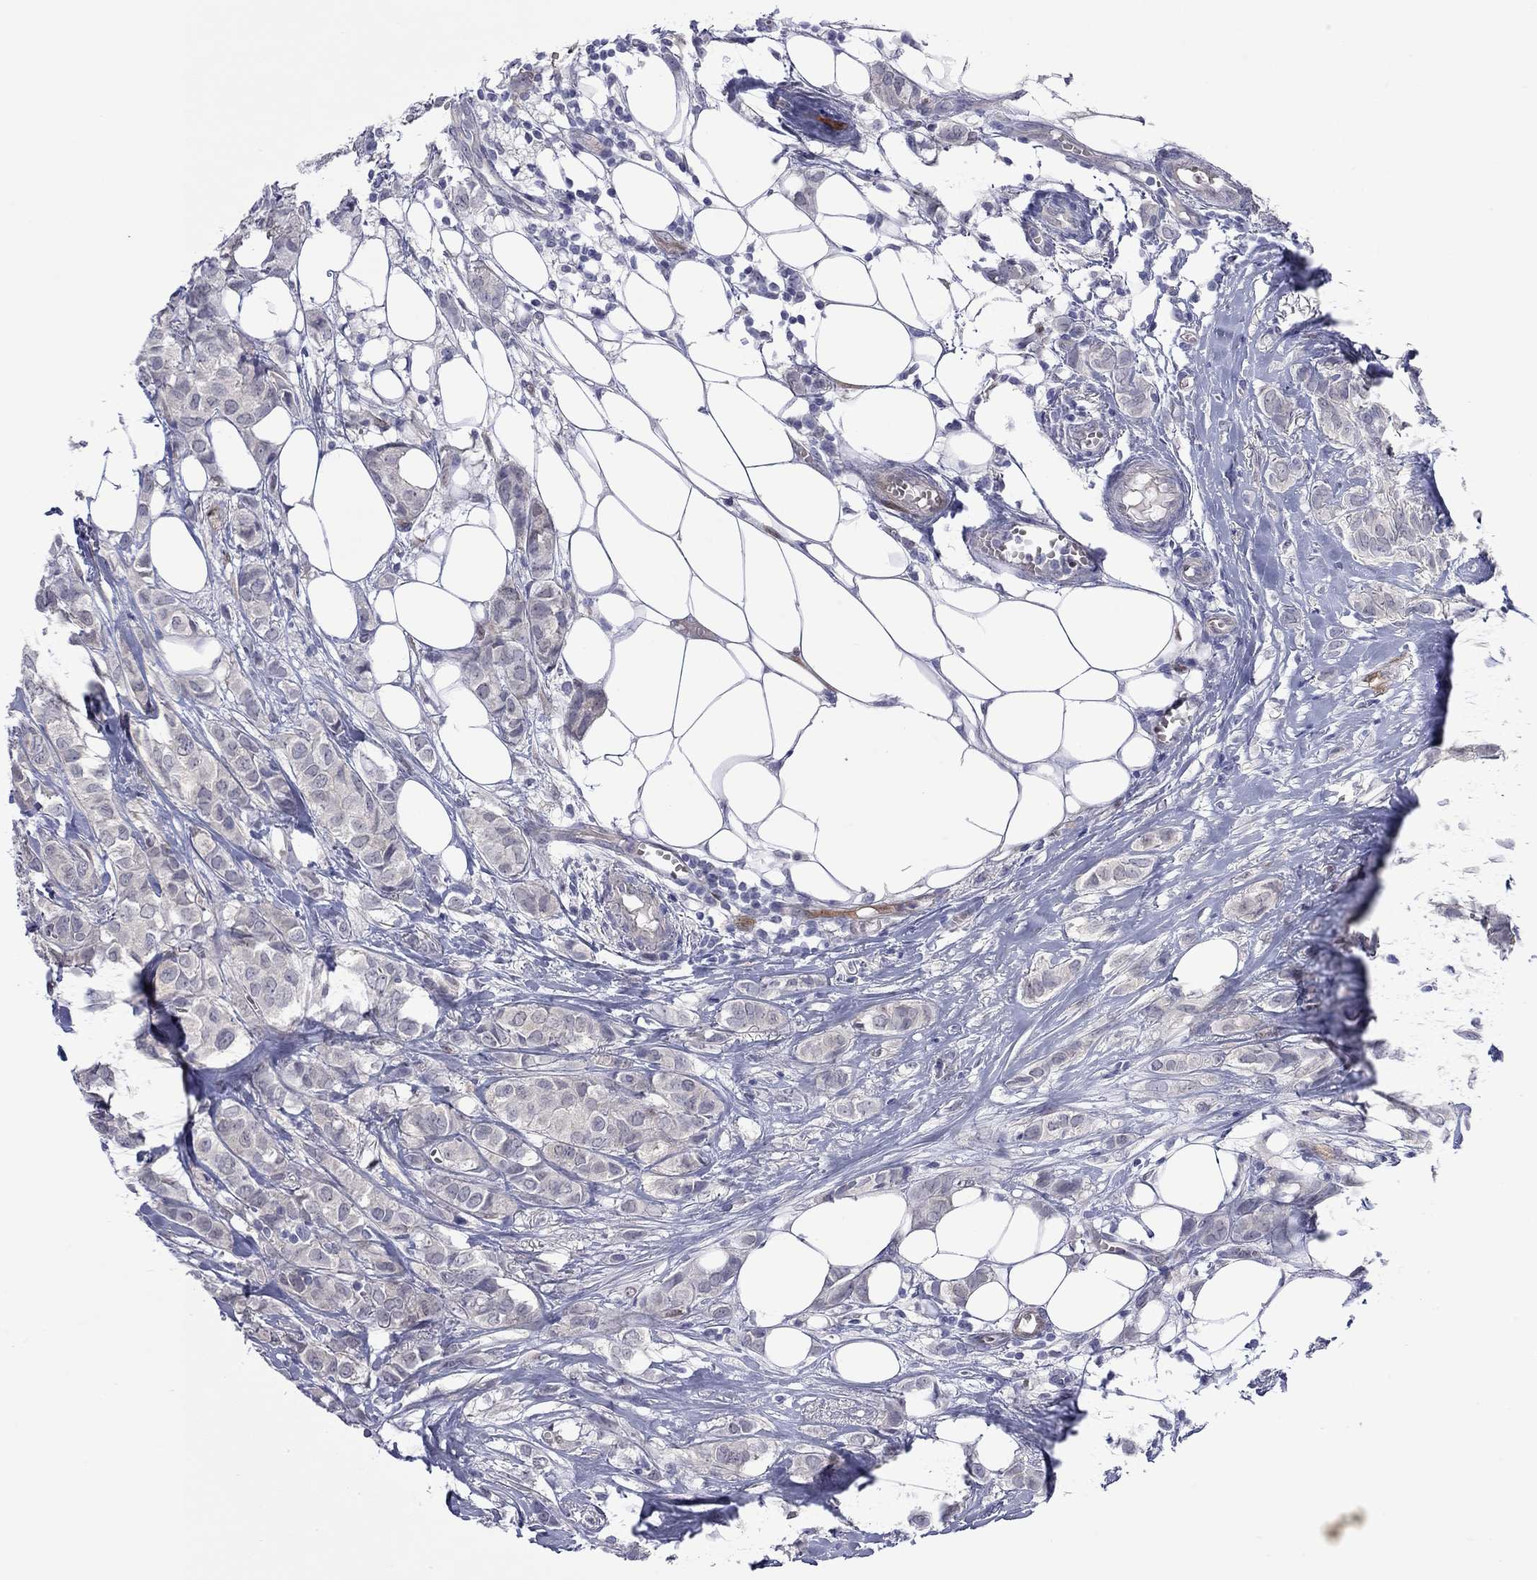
{"staining": {"intensity": "negative", "quantity": "none", "location": "none"}, "tissue": "breast cancer", "cell_type": "Tumor cells", "image_type": "cancer", "snomed": [{"axis": "morphology", "description": "Duct carcinoma"}, {"axis": "topography", "description": "Breast"}], "caption": "Immunohistochemistry (IHC) of breast infiltrating ductal carcinoma reveals no positivity in tumor cells.", "gene": "CTNNBIP1", "patient": {"sex": "female", "age": 85}}